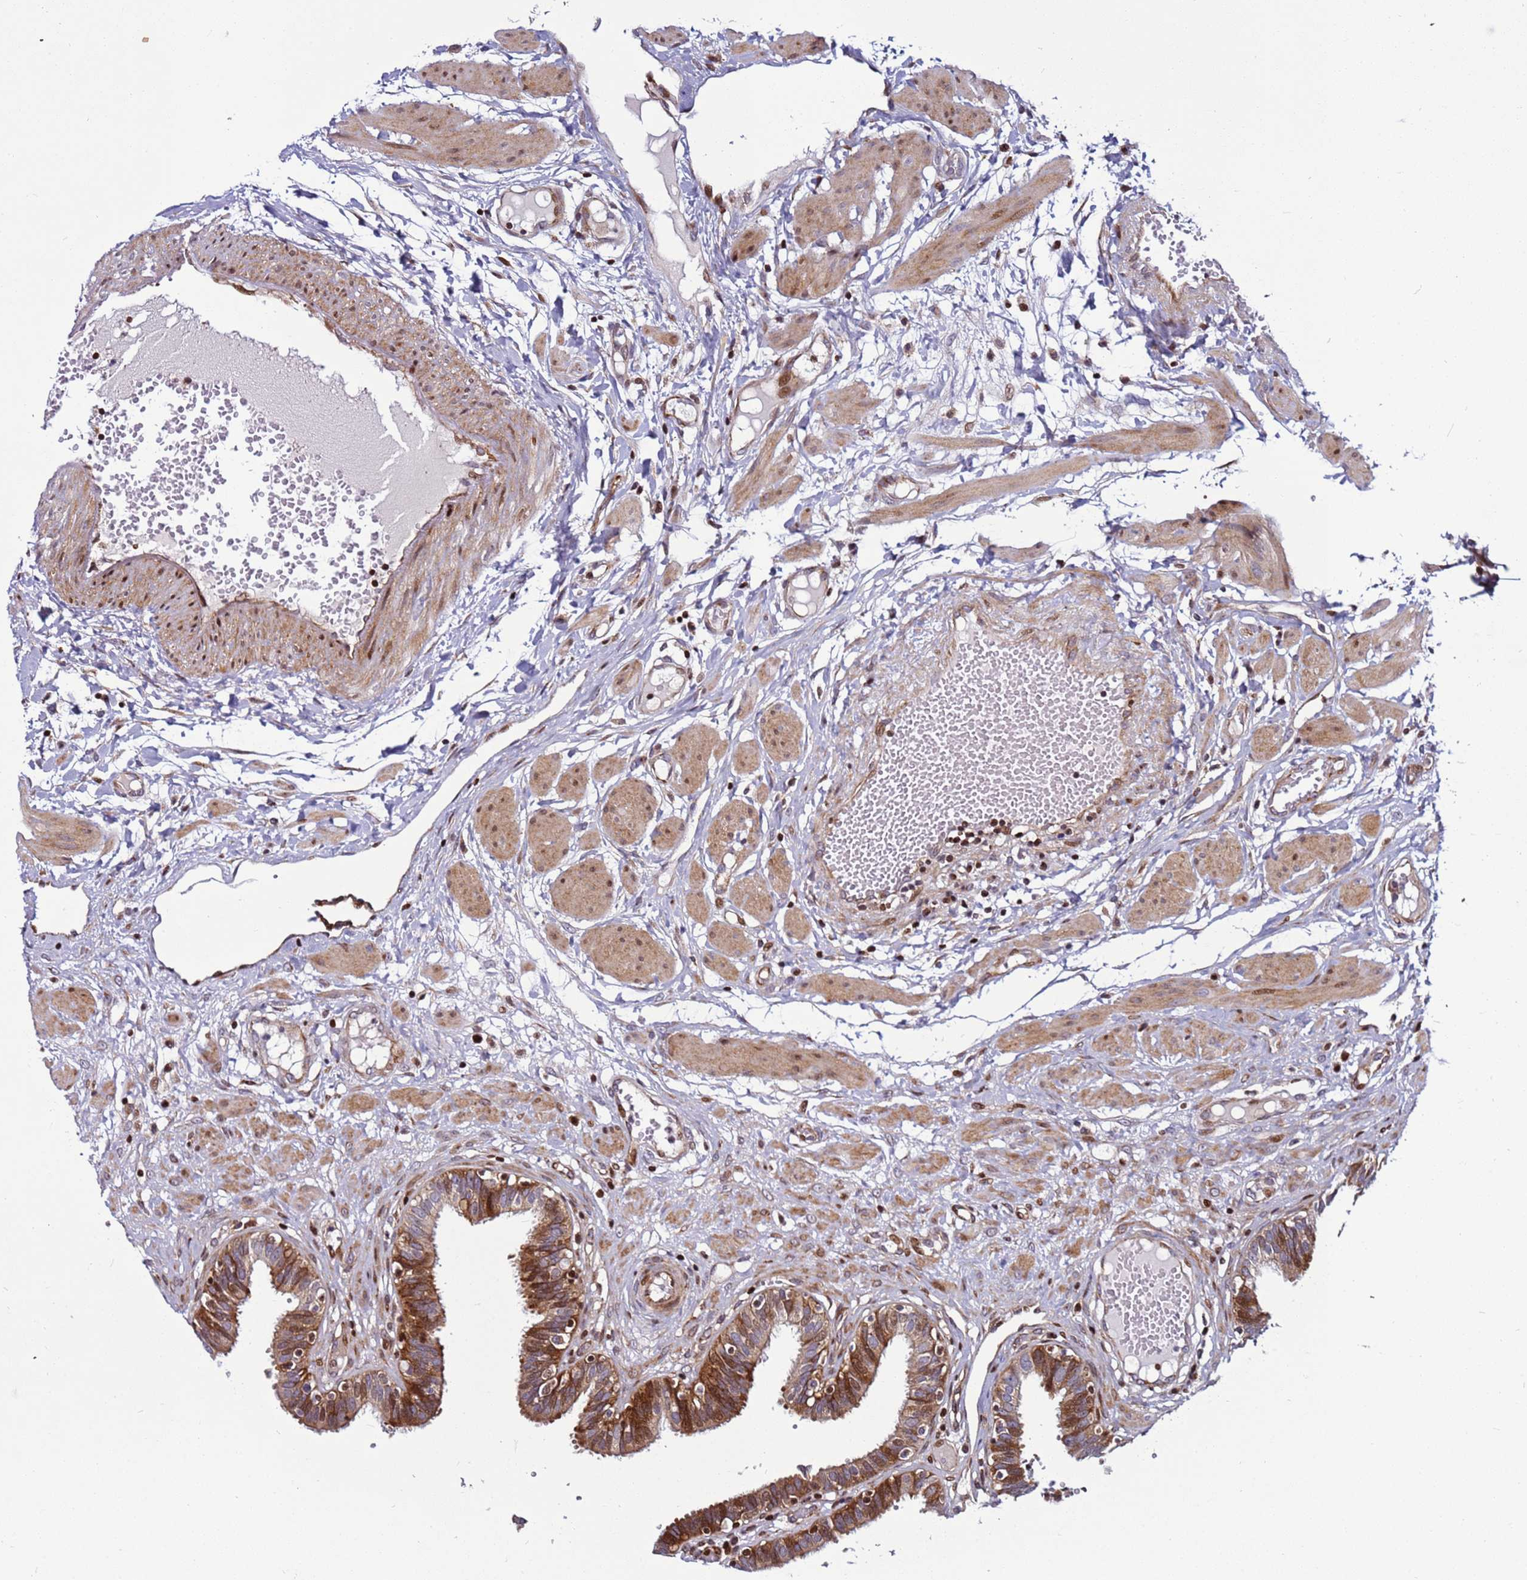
{"staining": {"intensity": "moderate", "quantity": "25%-75%", "location": "cytoplasmic/membranous,nuclear"}, "tissue": "fallopian tube", "cell_type": "Glandular cells", "image_type": "normal", "snomed": [{"axis": "morphology", "description": "Normal tissue, NOS"}, {"axis": "topography", "description": "Fallopian tube"}, {"axis": "topography", "description": "Placenta"}], "caption": "Immunohistochemical staining of benign human fallopian tube shows moderate cytoplasmic/membranous,nuclear protein staining in approximately 25%-75% of glandular cells.", "gene": "WBP11", "patient": {"sex": "female", "age": 32}}